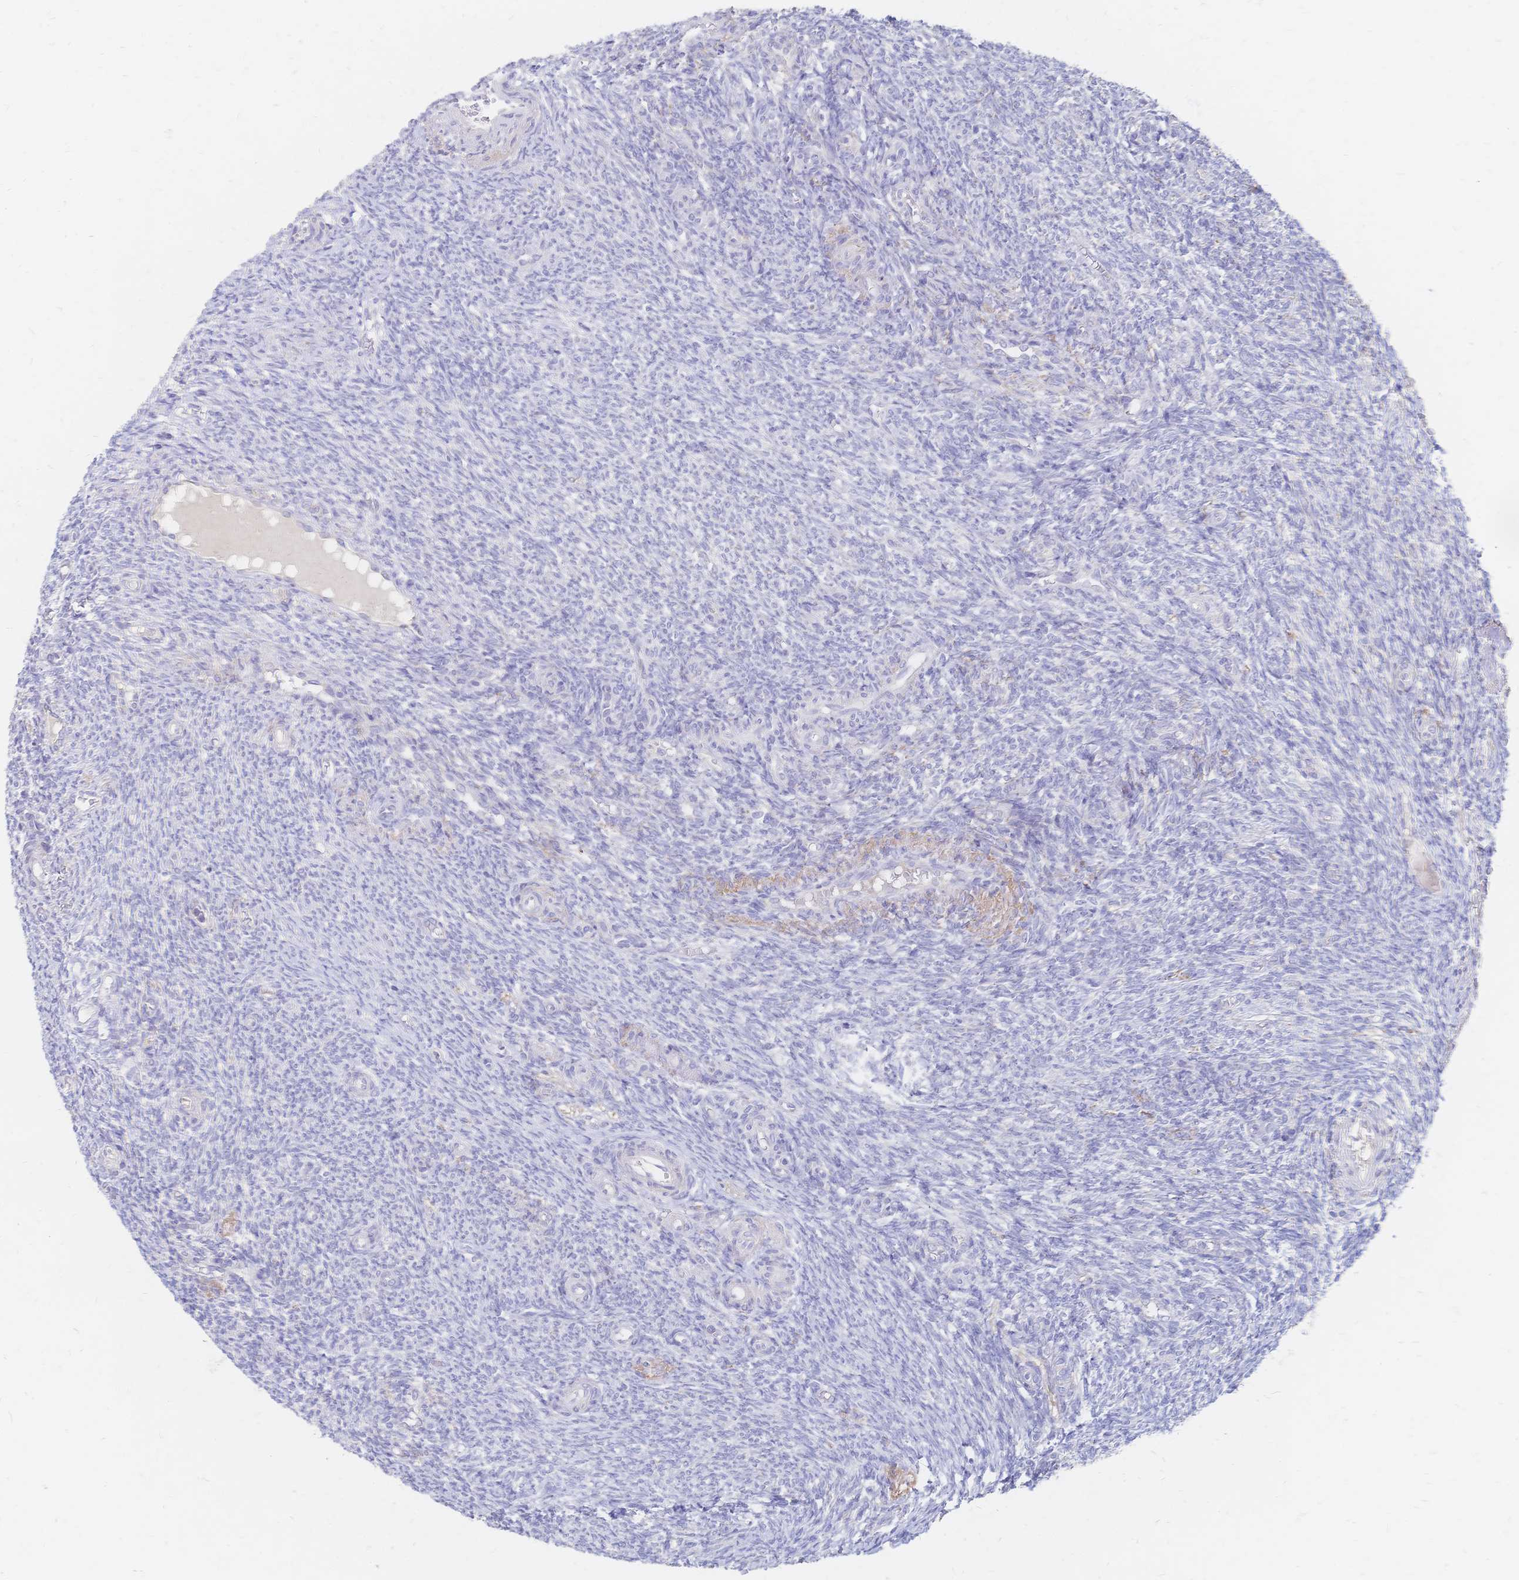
{"staining": {"intensity": "negative", "quantity": "none", "location": "none"}, "tissue": "ovary", "cell_type": "Follicle cells", "image_type": "normal", "snomed": [{"axis": "morphology", "description": "Normal tissue, NOS"}, {"axis": "topography", "description": "Ovary"}], "caption": "The histopathology image demonstrates no significant positivity in follicle cells of ovary. Nuclei are stained in blue.", "gene": "VWC2L", "patient": {"sex": "female", "age": 39}}